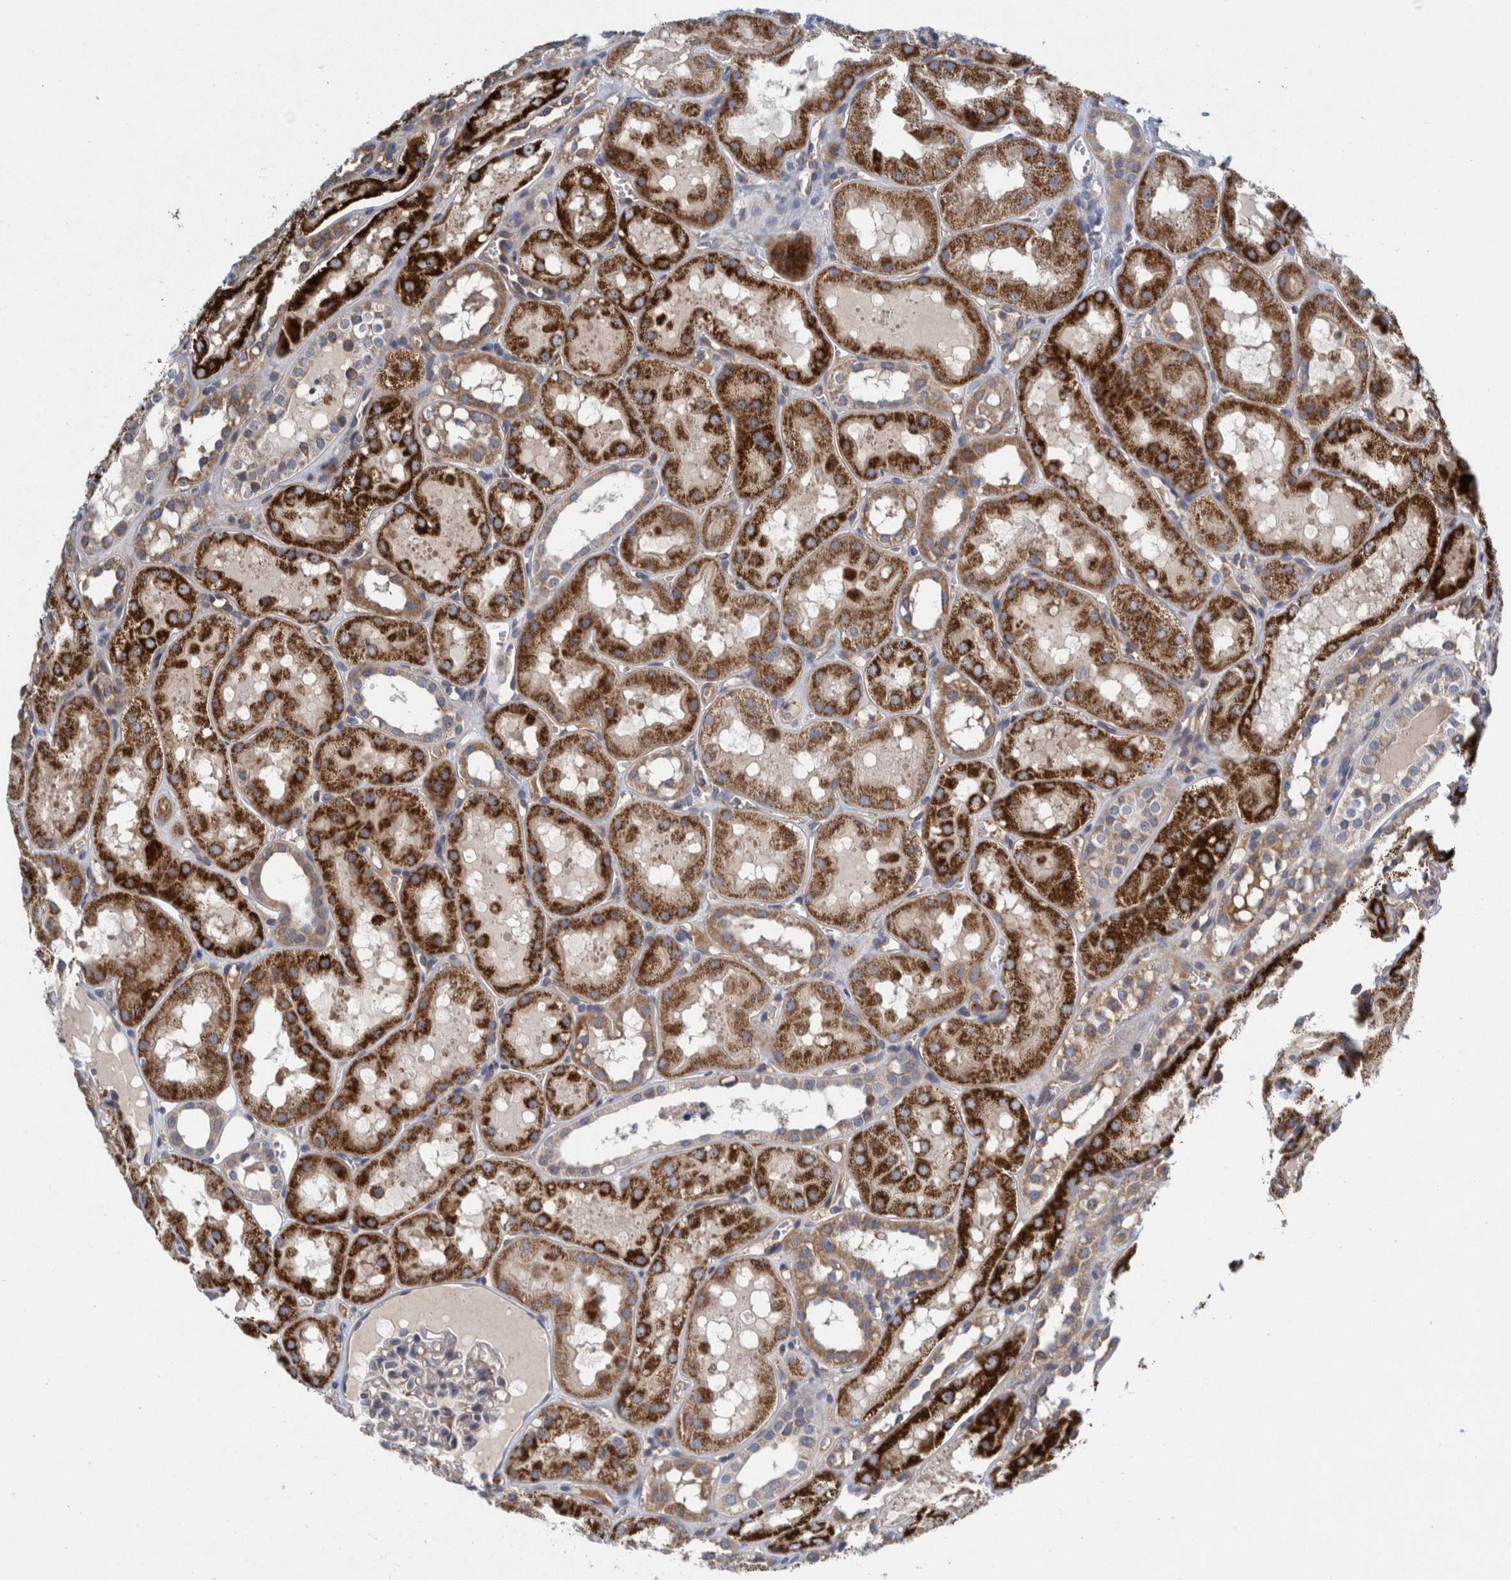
{"staining": {"intensity": "negative", "quantity": "none", "location": "none"}, "tissue": "kidney", "cell_type": "Cells in glomeruli", "image_type": "normal", "snomed": [{"axis": "morphology", "description": "Normal tissue, NOS"}, {"axis": "topography", "description": "Kidney"}, {"axis": "topography", "description": "Urinary bladder"}], "caption": "Cells in glomeruli show no significant staining in unremarkable kidney. (Brightfield microscopy of DAB IHC at high magnification).", "gene": "ZNF324B", "patient": {"sex": "male", "age": 16}}